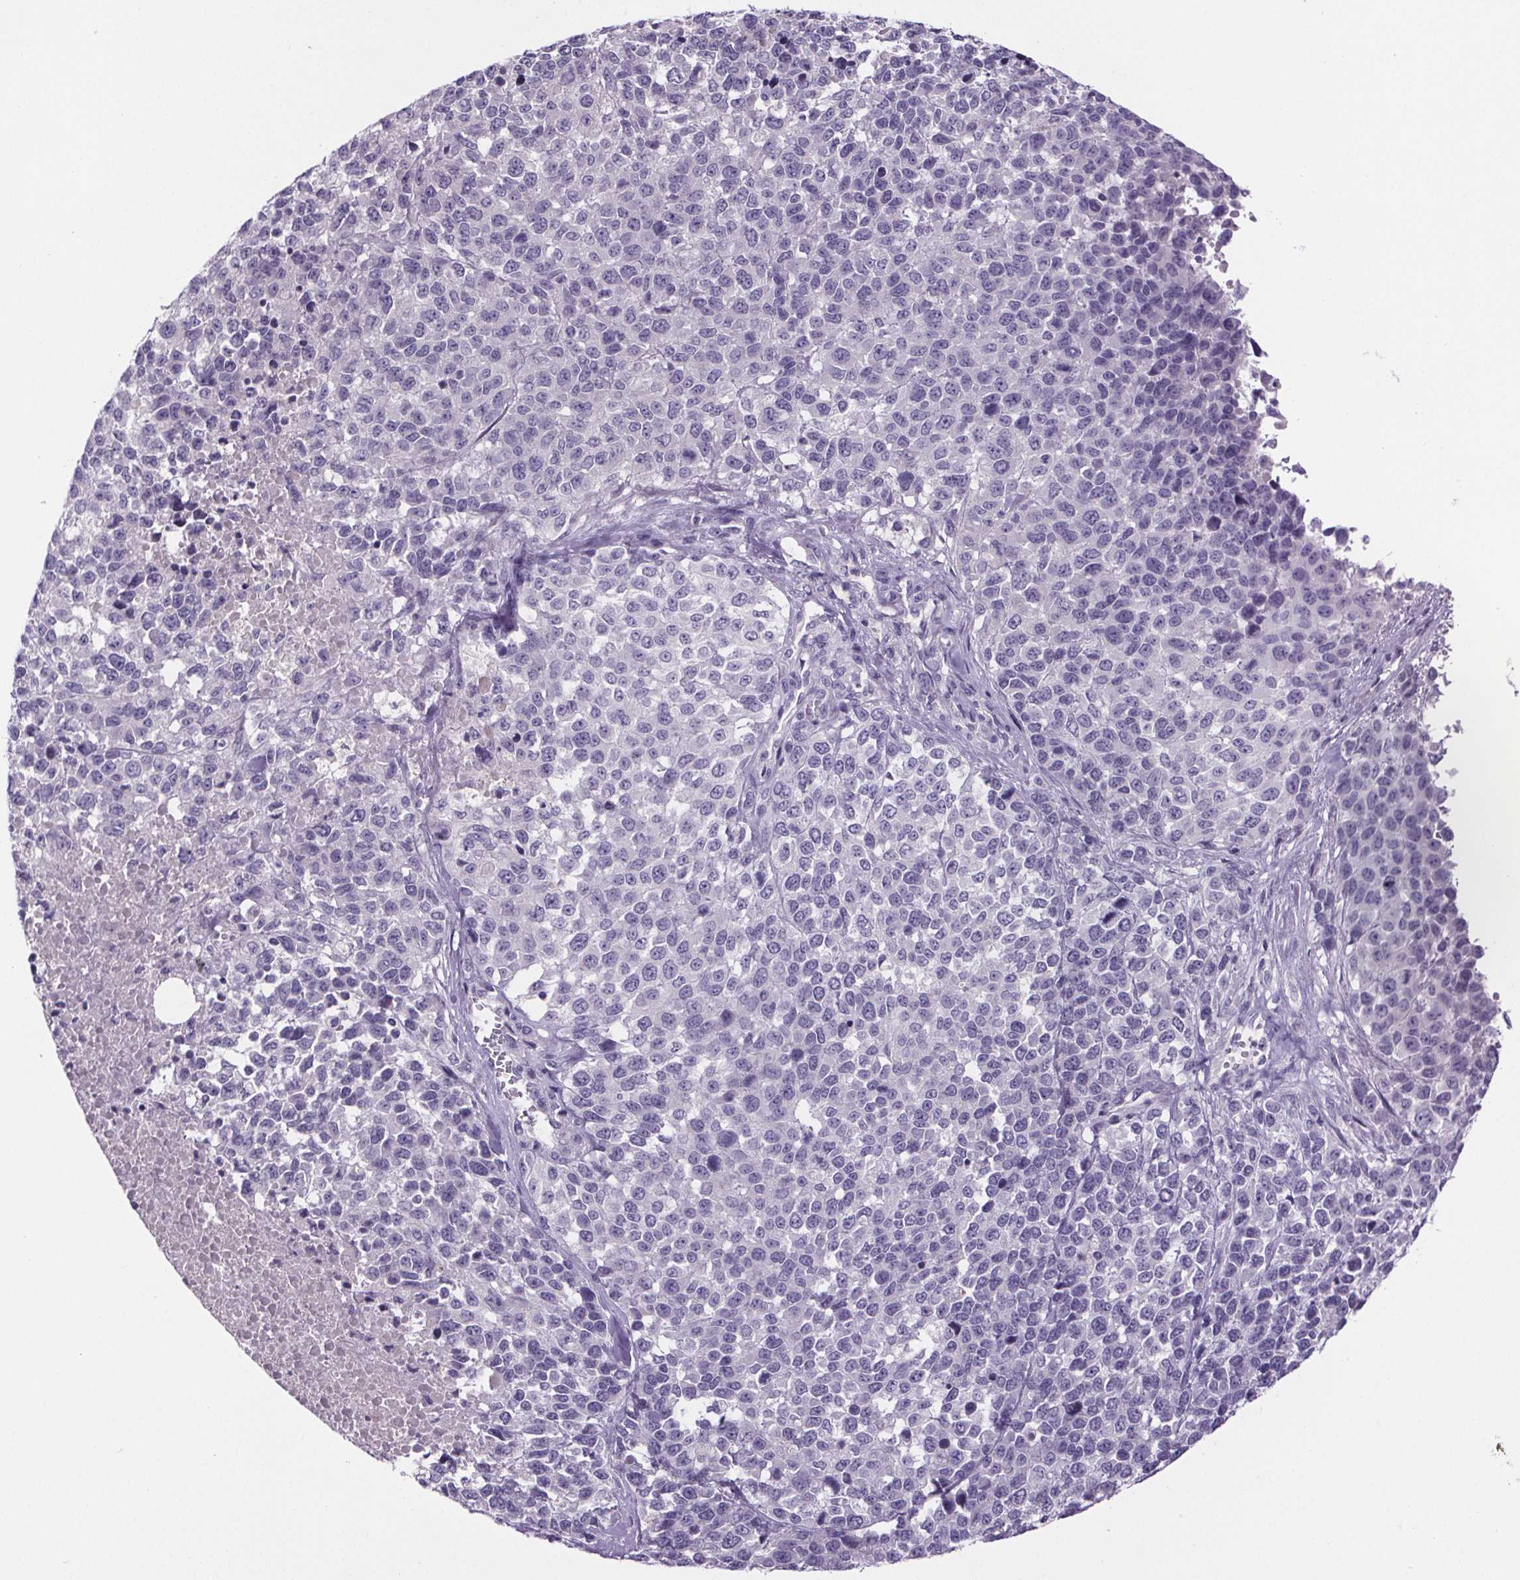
{"staining": {"intensity": "negative", "quantity": "none", "location": "none"}, "tissue": "melanoma", "cell_type": "Tumor cells", "image_type": "cancer", "snomed": [{"axis": "morphology", "description": "Malignant melanoma, Metastatic site"}, {"axis": "topography", "description": "Skin"}], "caption": "Immunohistochemistry of malignant melanoma (metastatic site) reveals no staining in tumor cells.", "gene": "CUBN", "patient": {"sex": "male", "age": 84}}